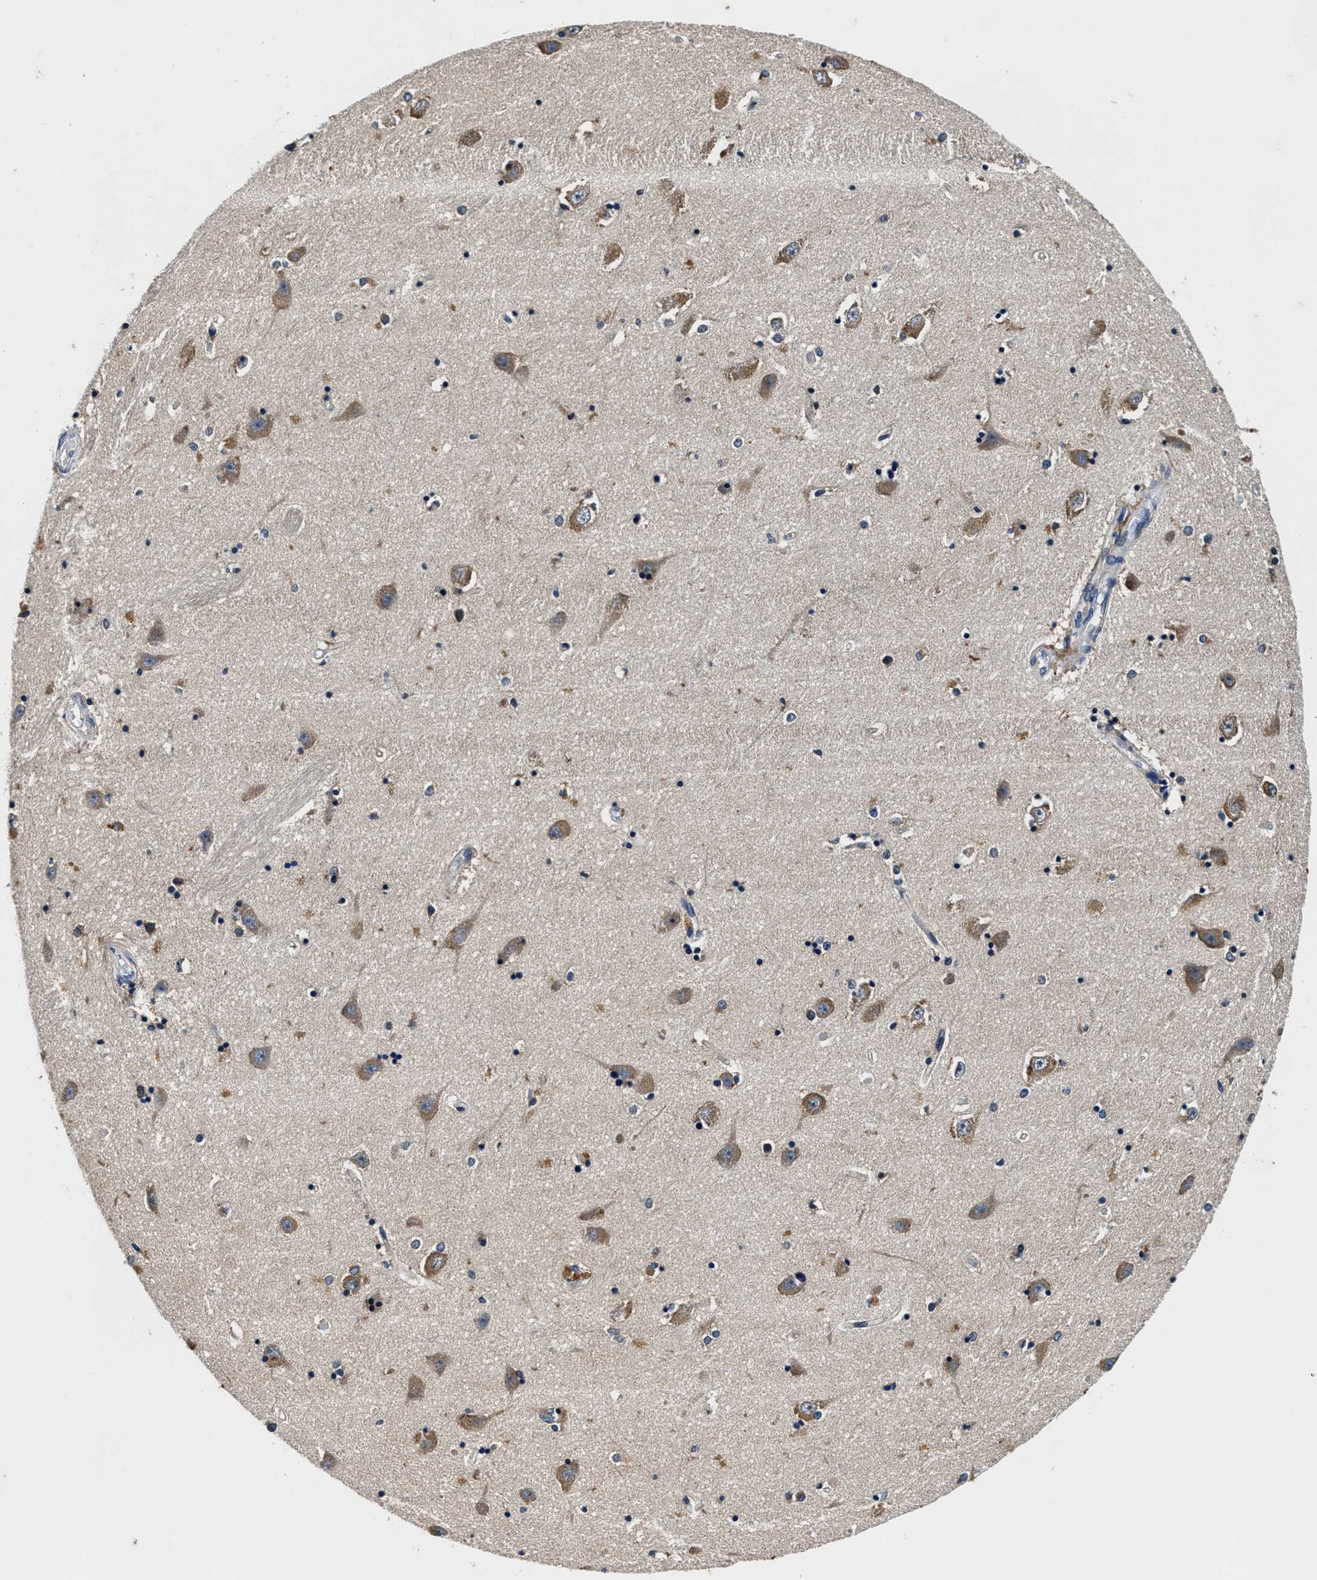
{"staining": {"intensity": "moderate", "quantity": "<25%", "location": "cytoplasmic/membranous"}, "tissue": "hippocampus", "cell_type": "Glial cells", "image_type": "normal", "snomed": [{"axis": "morphology", "description": "Normal tissue, NOS"}, {"axis": "topography", "description": "Hippocampus"}], "caption": "DAB (3,3'-diaminobenzidine) immunohistochemical staining of normal hippocampus displays moderate cytoplasmic/membranous protein positivity in about <25% of glial cells. (Brightfield microscopy of DAB IHC at high magnification).", "gene": "PI4KB", "patient": {"sex": "male", "age": 45}}